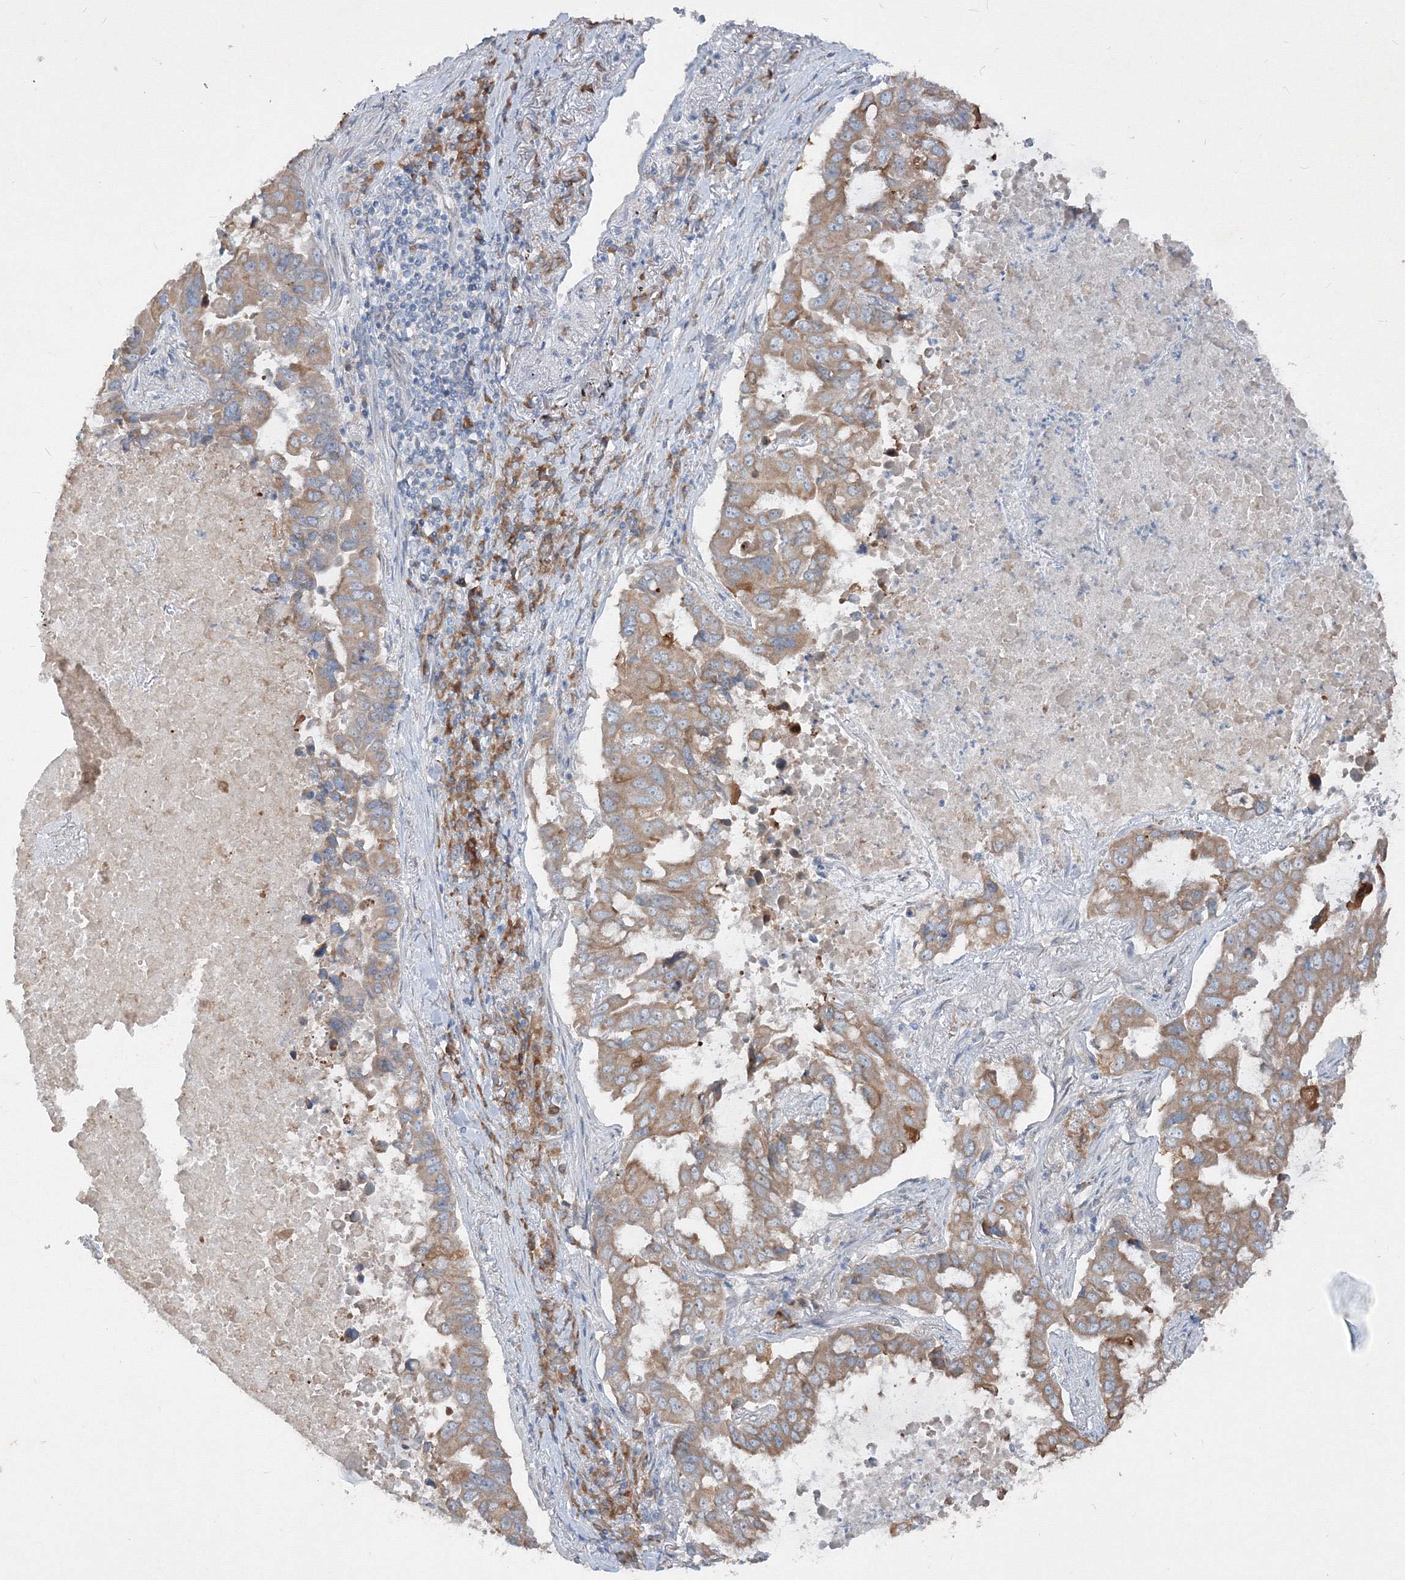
{"staining": {"intensity": "moderate", "quantity": ">75%", "location": "cytoplasmic/membranous"}, "tissue": "lung cancer", "cell_type": "Tumor cells", "image_type": "cancer", "snomed": [{"axis": "morphology", "description": "Adenocarcinoma, NOS"}, {"axis": "topography", "description": "Lung"}], "caption": "High-power microscopy captured an immunohistochemistry image of lung cancer, revealing moderate cytoplasmic/membranous positivity in about >75% of tumor cells.", "gene": "IFNAR1", "patient": {"sex": "male", "age": 64}}